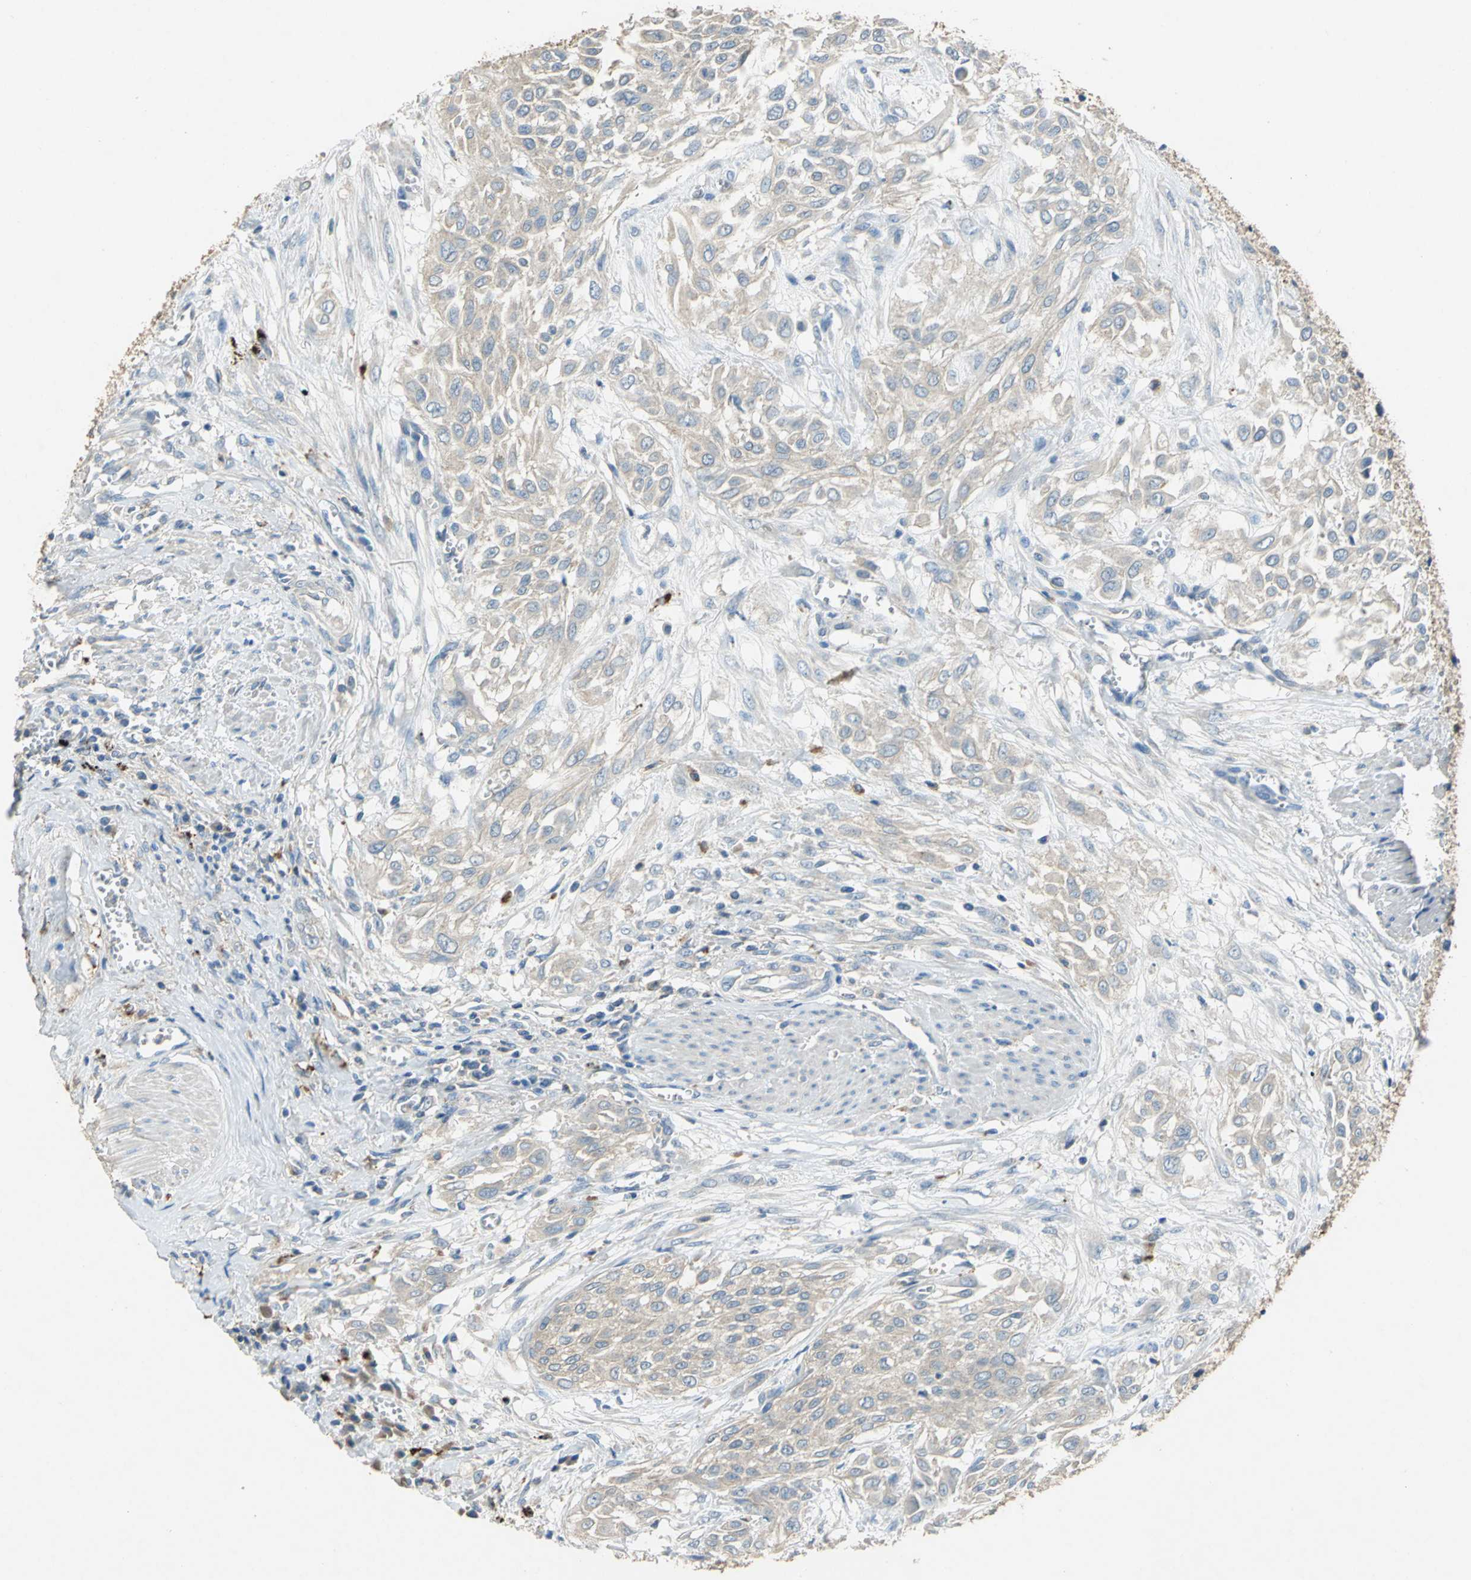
{"staining": {"intensity": "weak", "quantity": ">75%", "location": "cytoplasmic/membranous"}, "tissue": "urothelial cancer", "cell_type": "Tumor cells", "image_type": "cancer", "snomed": [{"axis": "morphology", "description": "Urothelial carcinoma, High grade"}, {"axis": "topography", "description": "Urinary bladder"}], "caption": "Urothelial cancer stained with DAB (3,3'-diaminobenzidine) immunohistochemistry reveals low levels of weak cytoplasmic/membranous staining in approximately >75% of tumor cells.", "gene": "ADAMTS5", "patient": {"sex": "male", "age": 57}}